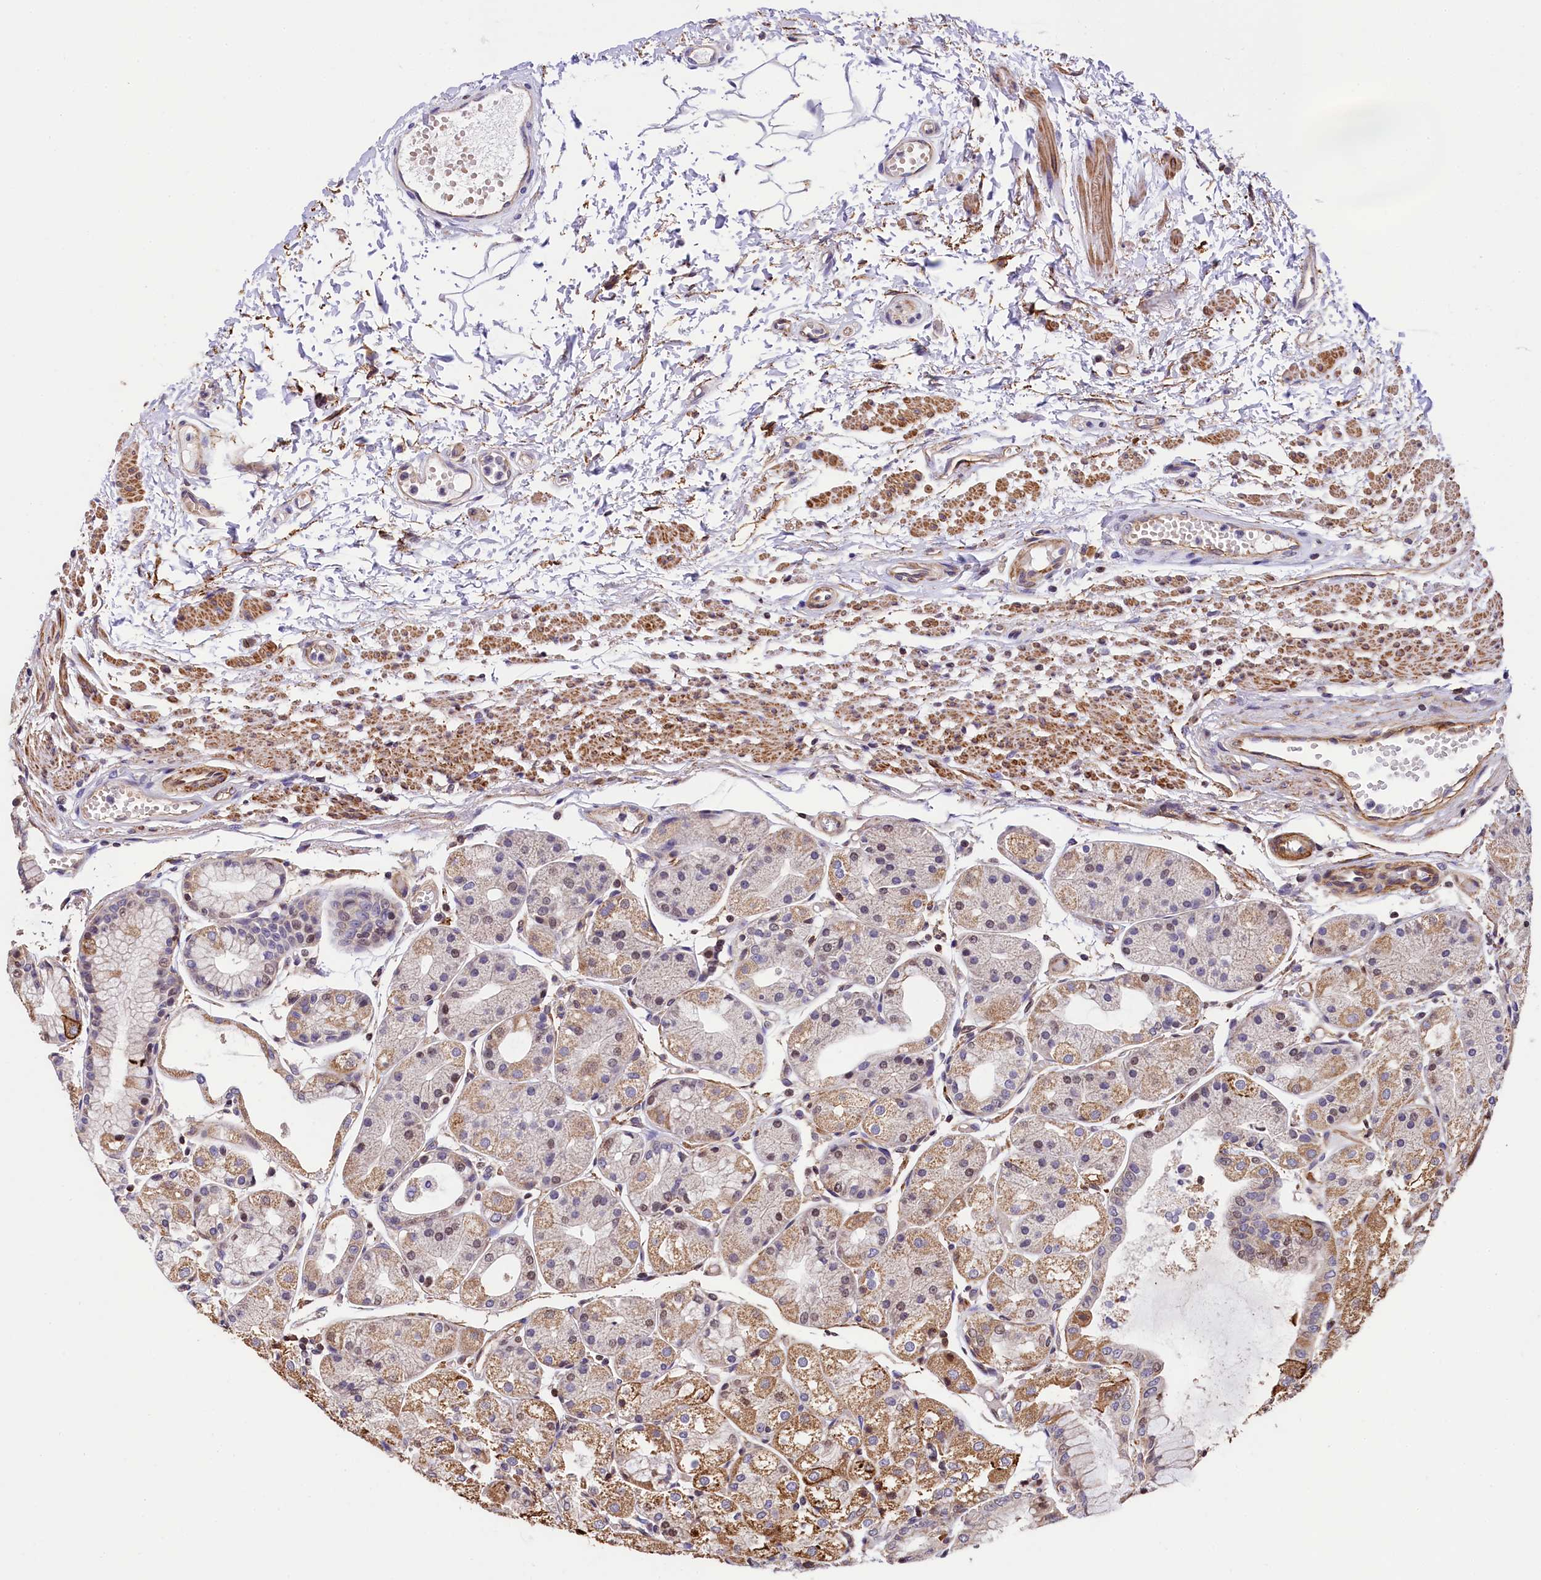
{"staining": {"intensity": "weak", "quantity": "25%-75%", "location": "cytoplasmic/membranous,nuclear"}, "tissue": "stomach", "cell_type": "Glandular cells", "image_type": "normal", "snomed": [{"axis": "morphology", "description": "Normal tissue, NOS"}, {"axis": "topography", "description": "Stomach, upper"}], "caption": "Glandular cells show low levels of weak cytoplasmic/membranous,nuclear staining in approximately 25%-75% of cells in normal human stomach. (Stains: DAB (3,3'-diaminobenzidine) in brown, nuclei in blue, Microscopy: brightfield microscopy at high magnification).", "gene": "ZNF2", "patient": {"sex": "male", "age": 72}}